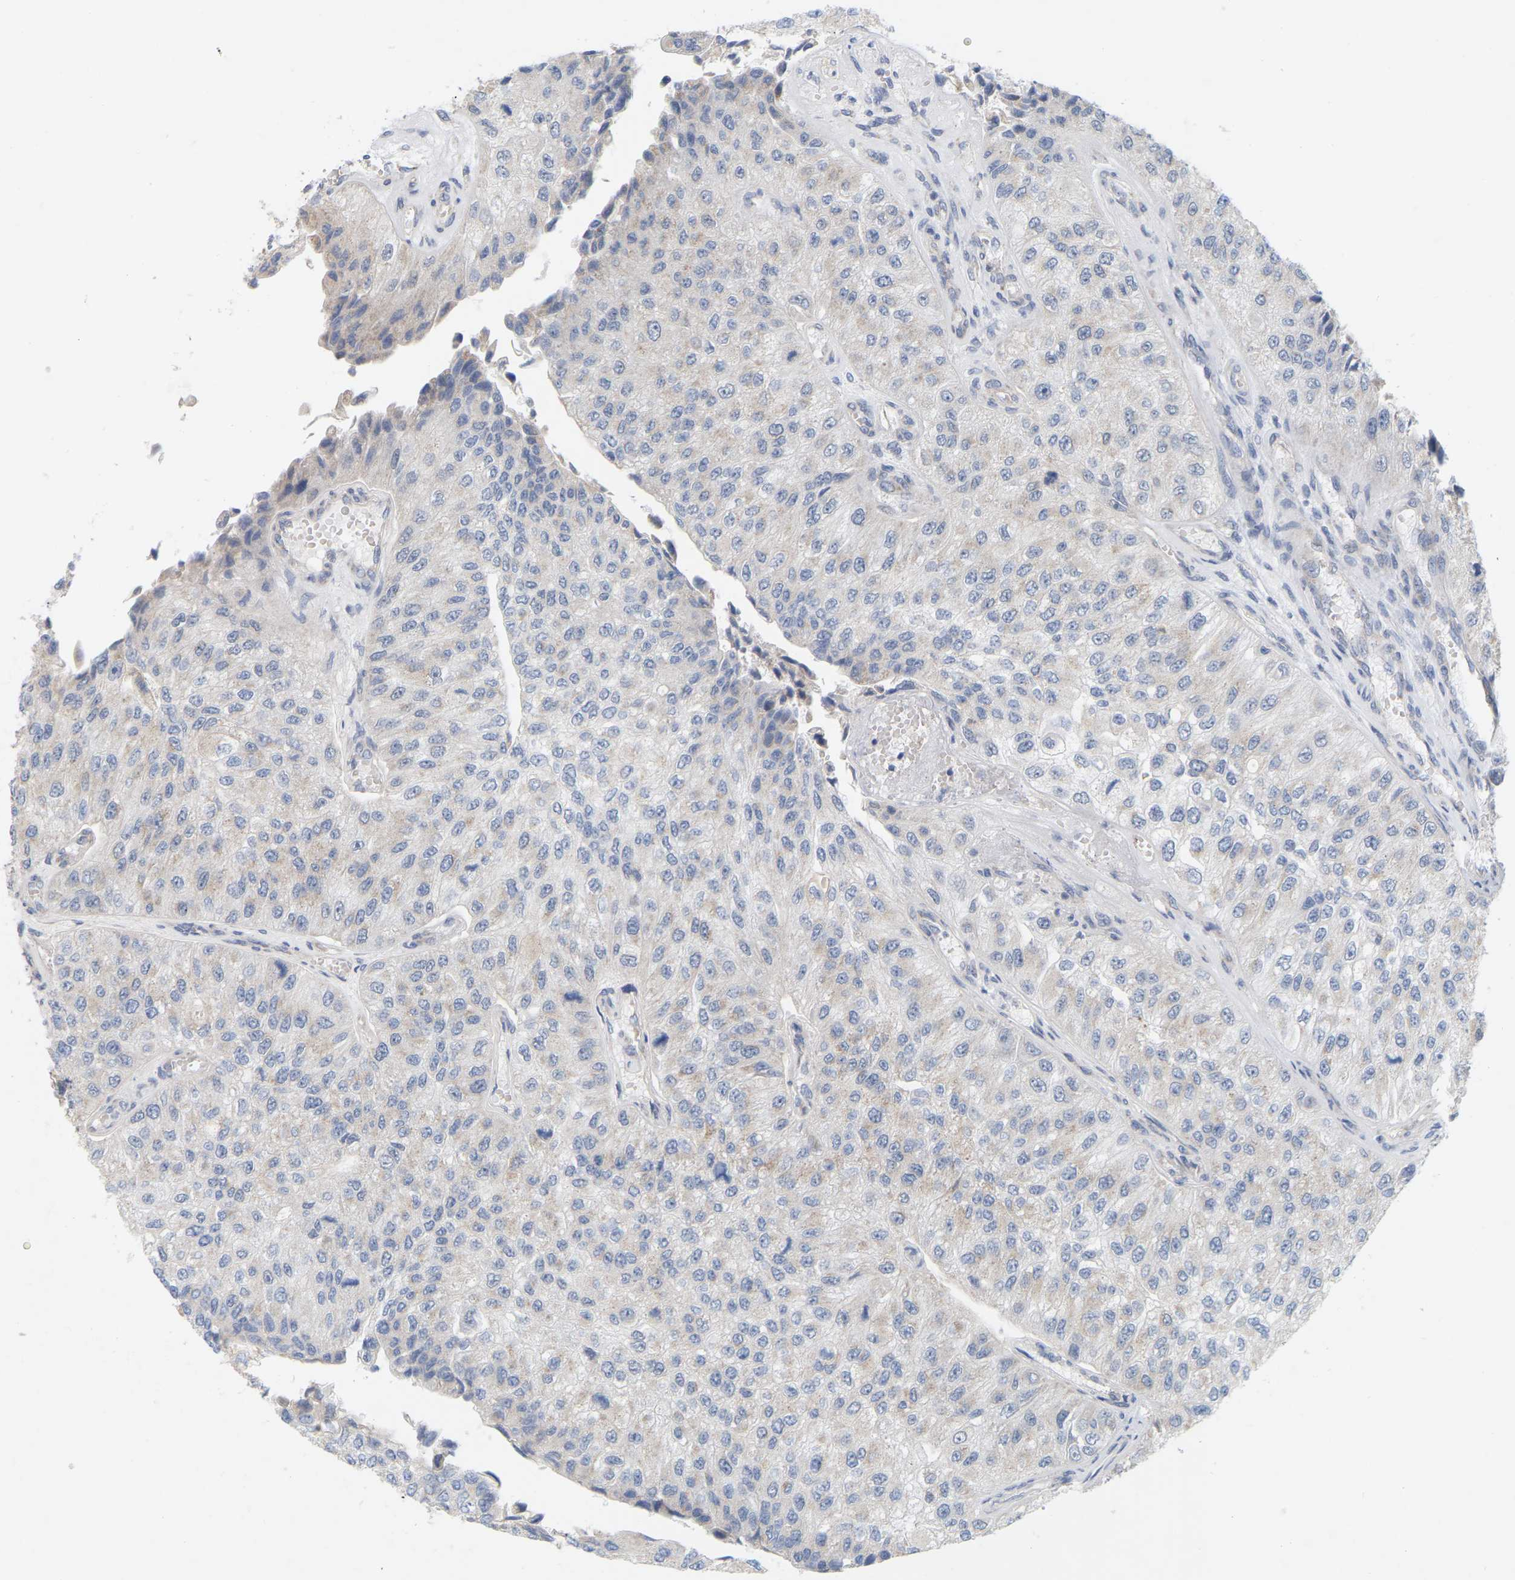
{"staining": {"intensity": "weak", "quantity": "<25%", "location": "cytoplasmic/membranous"}, "tissue": "urothelial cancer", "cell_type": "Tumor cells", "image_type": "cancer", "snomed": [{"axis": "morphology", "description": "Urothelial carcinoma, High grade"}, {"axis": "topography", "description": "Kidney"}, {"axis": "topography", "description": "Urinary bladder"}], "caption": "A micrograph of human urothelial cancer is negative for staining in tumor cells. Nuclei are stained in blue.", "gene": "MINDY4", "patient": {"sex": "male", "age": 77}}